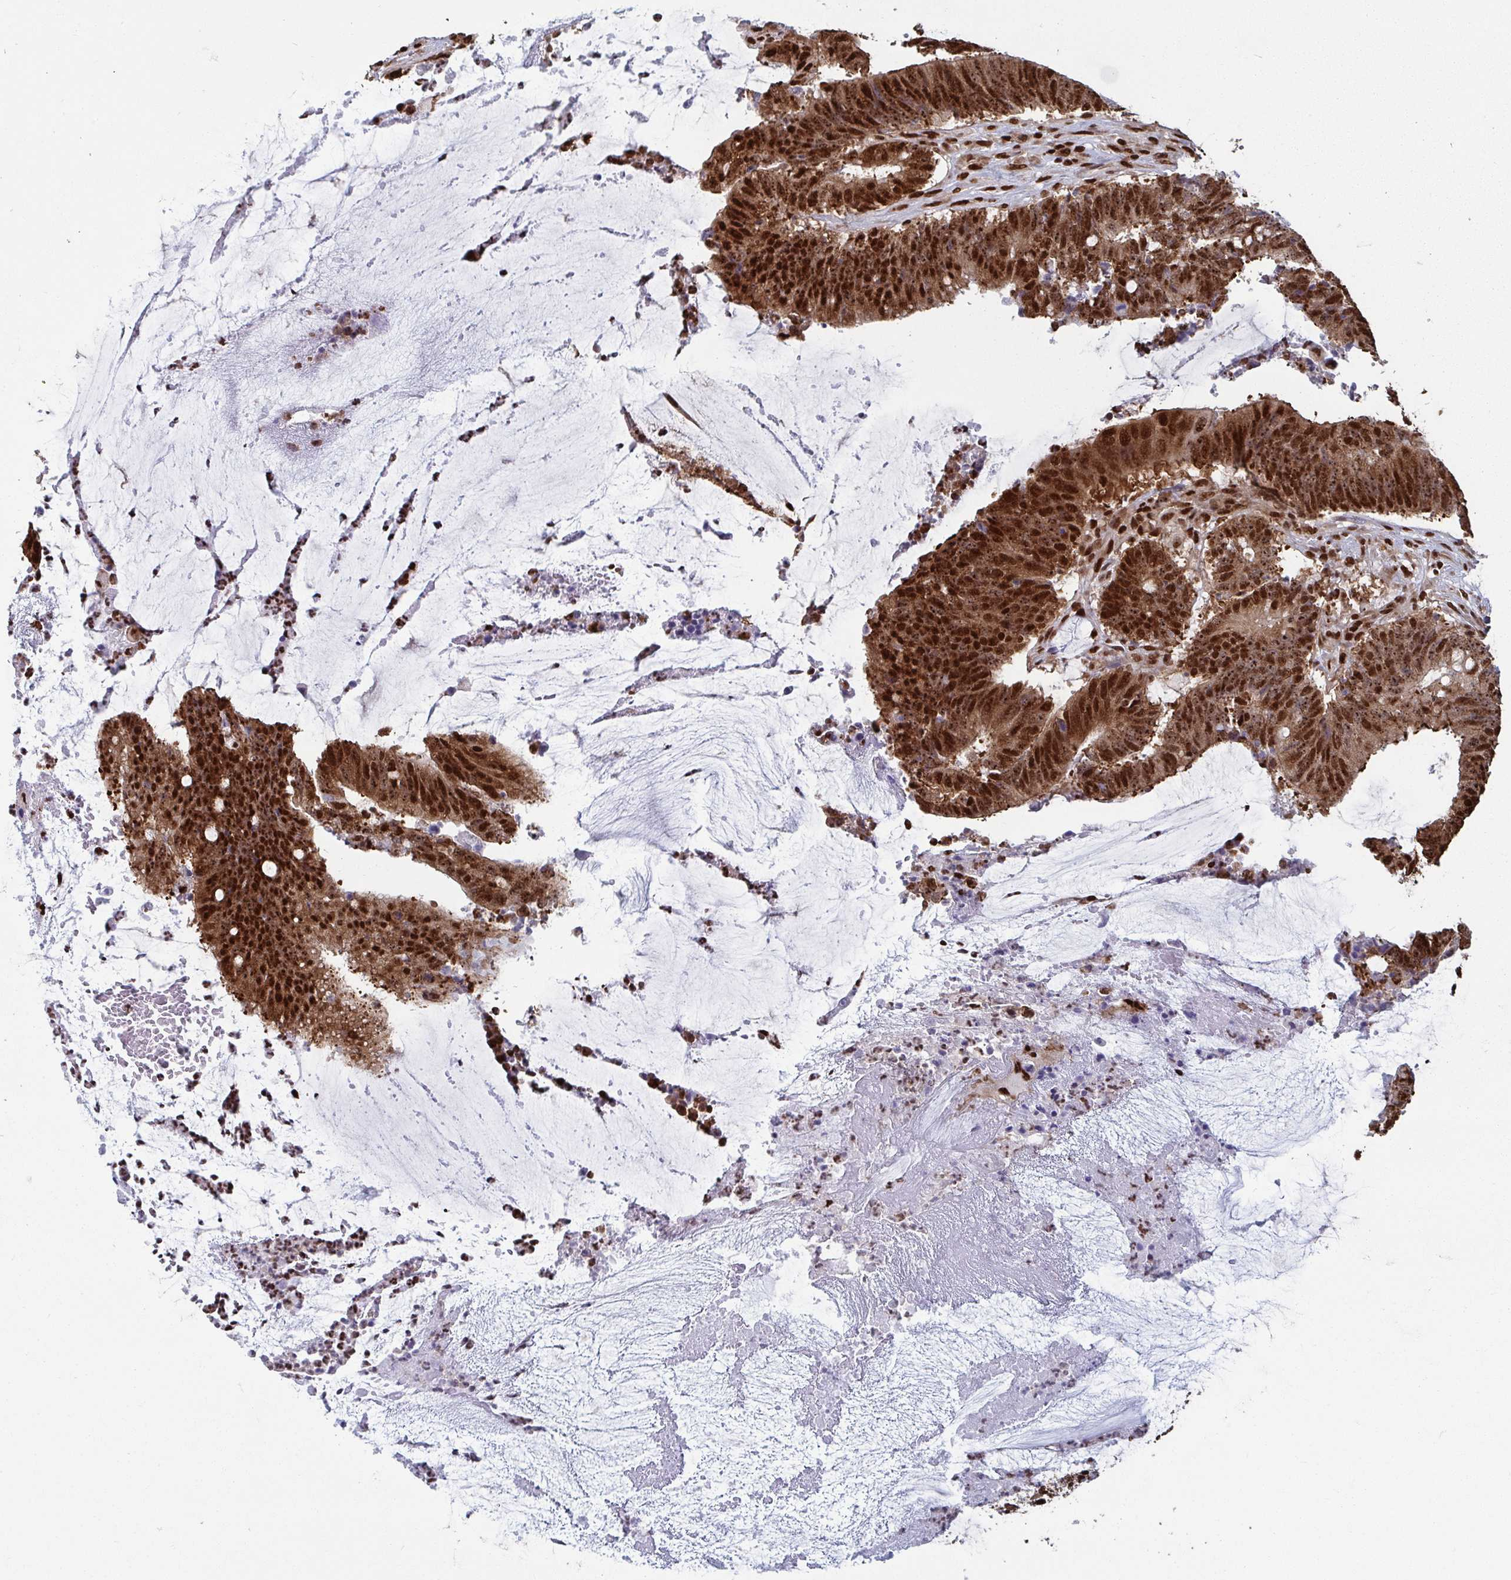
{"staining": {"intensity": "strong", "quantity": ">75%", "location": "cytoplasmic/membranous,nuclear"}, "tissue": "colorectal cancer", "cell_type": "Tumor cells", "image_type": "cancer", "snomed": [{"axis": "morphology", "description": "Adenocarcinoma, NOS"}, {"axis": "topography", "description": "Colon"}], "caption": "Immunohistochemistry (IHC) of adenocarcinoma (colorectal) exhibits high levels of strong cytoplasmic/membranous and nuclear expression in approximately >75% of tumor cells. (brown staining indicates protein expression, while blue staining denotes nuclei).", "gene": "GAR1", "patient": {"sex": "female", "age": 43}}